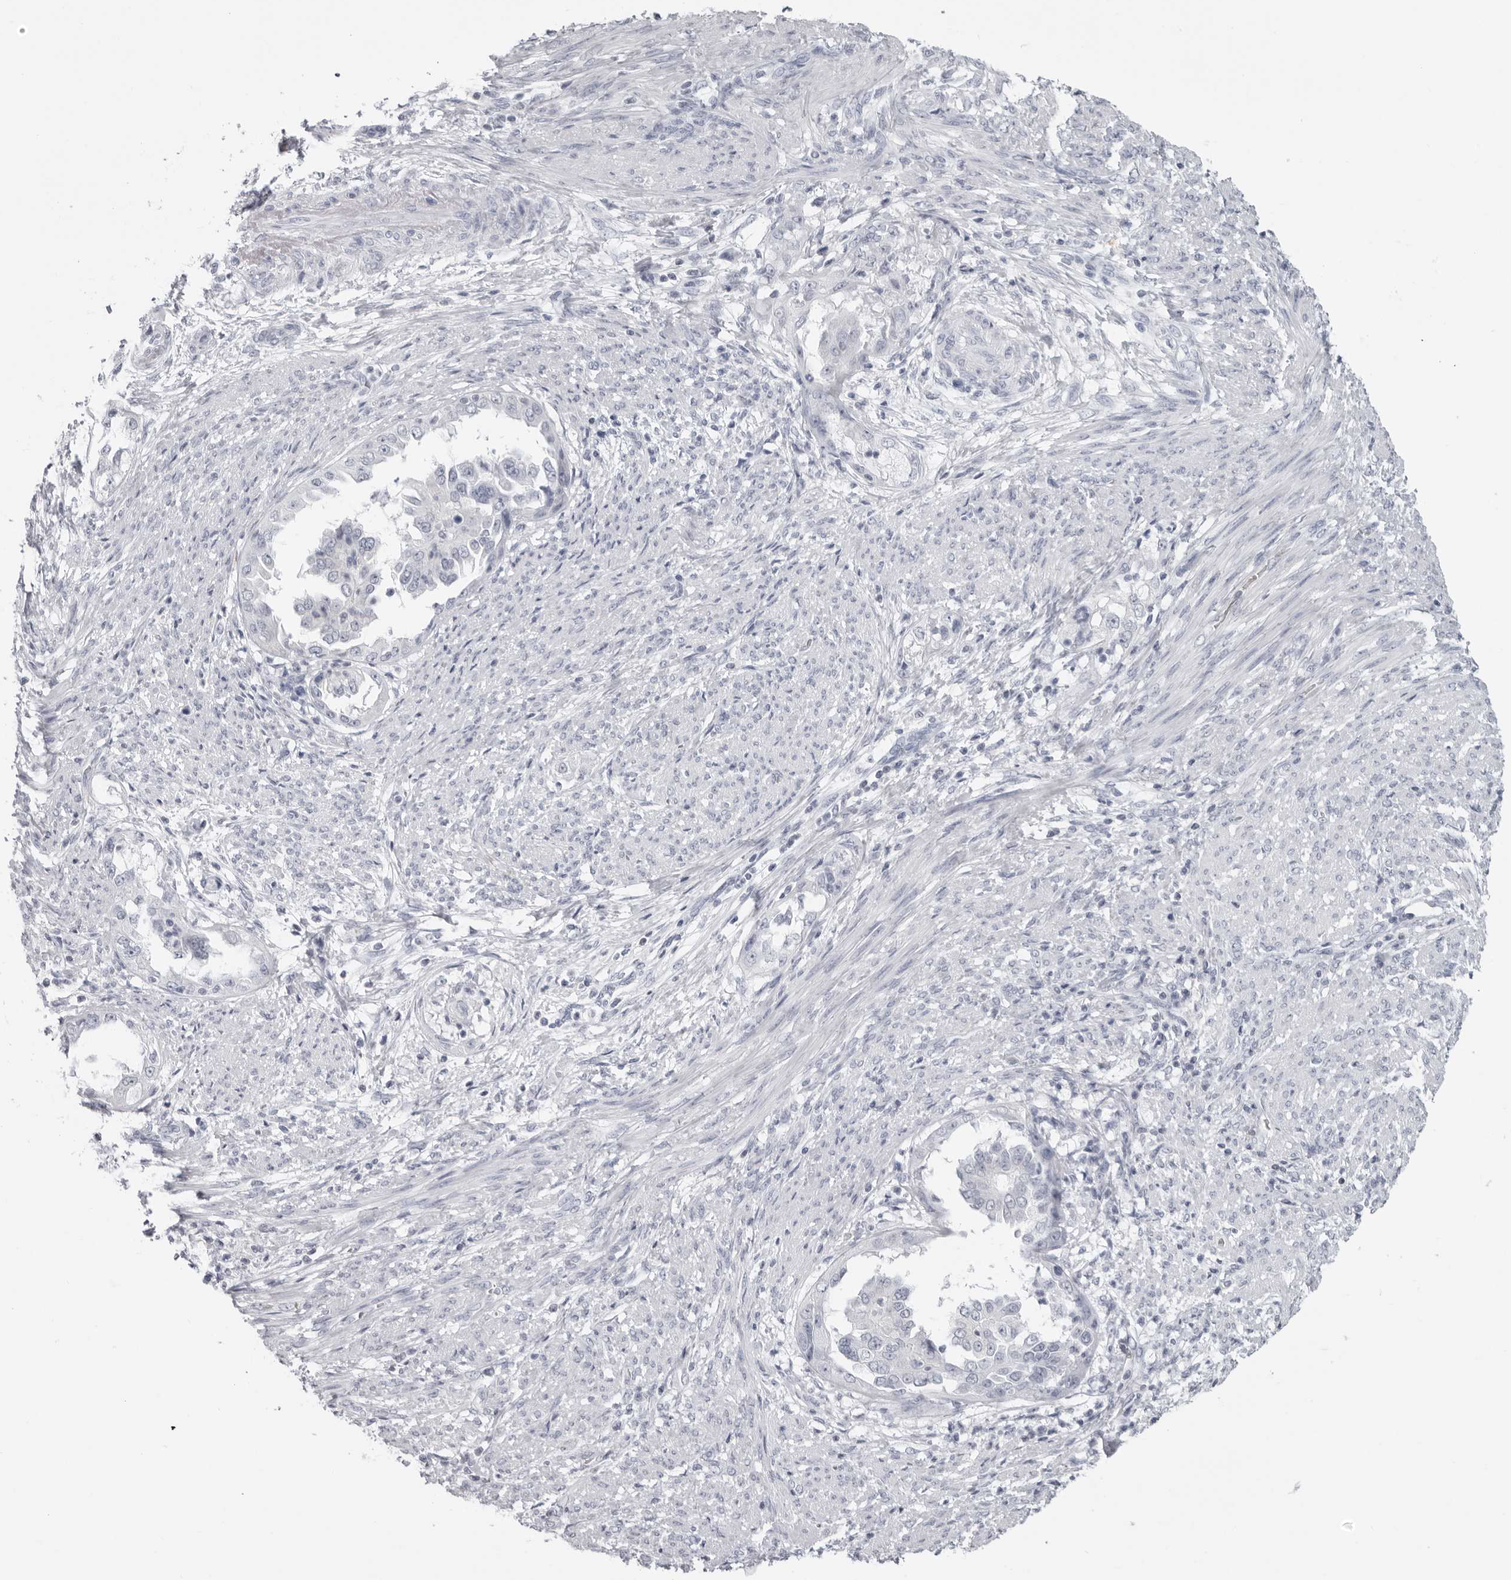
{"staining": {"intensity": "negative", "quantity": "none", "location": "none"}, "tissue": "endometrial cancer", "cell_type": "Tumor cells", "image_type": "cancer", "snomed": [{"axis": "morphology", "description": "Adenocarcinoma, NOS"}, {"axis": "topography", "description": "Endometrium"}], "caption": "DAB immunohistochemical staining of endometrial cancer (adenocarcinoma) shows no significant positivity in tumor cells. (DAB (3,3'-diaminobenzidine) IHC visualized using brightfield microscopy, high magnification).", "gene": "EPB41", "patient": {"sex": "female", "age": 85}}